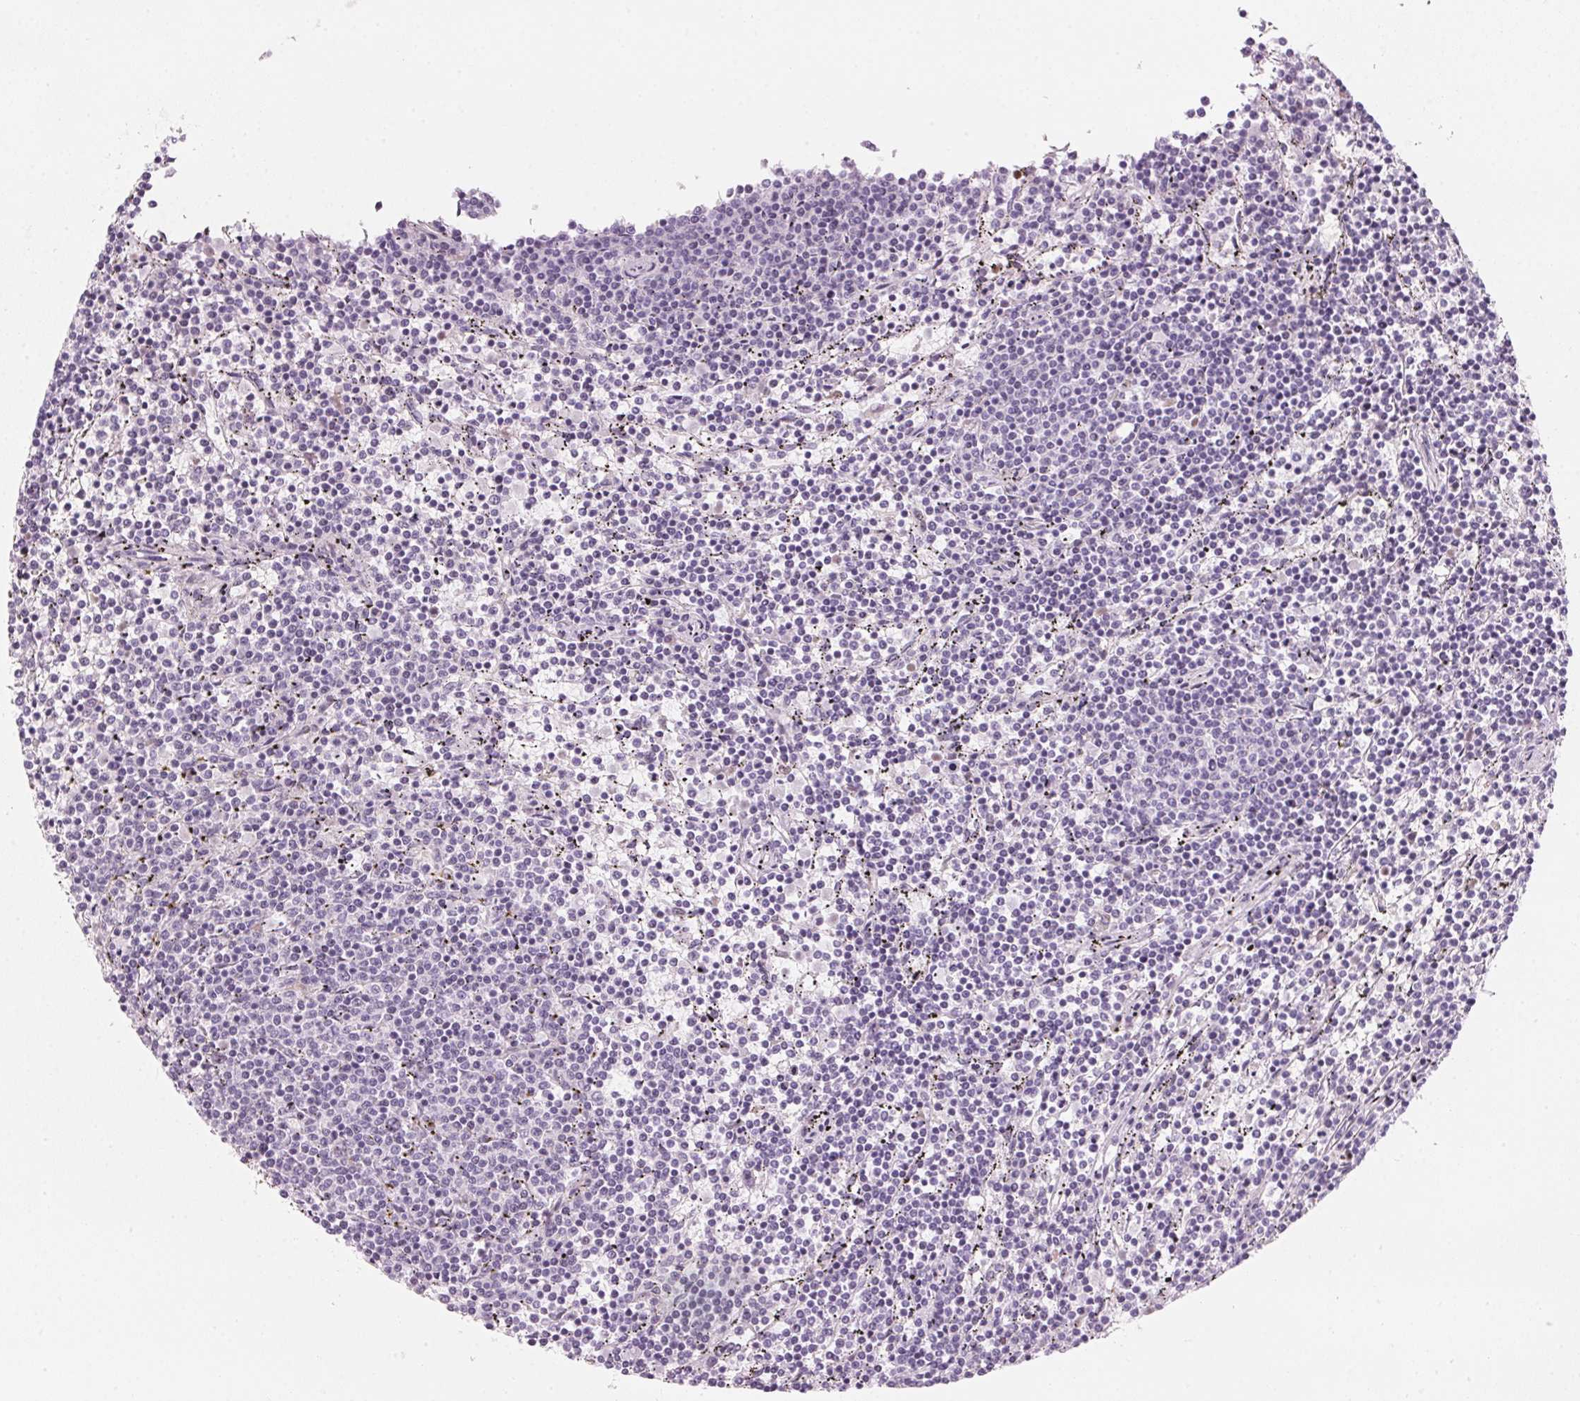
{"staining": {"intensity": "negative", "quantity": "none", "location": "none"}, "tissue": "lymphoma", "cell_type": "Tumor cells", "image_type": "cancer", "snomed": [{"axis": "morphology", "description": "Malignant lymphoma, non-Hodgkin's type, Low grade"}, {"axis": "topography", "description": "Spleen"}], "caption": "This is an immunohistochemistry image of human lymphoma. There is no staining in tumor cells.", "gene": "DNTTIP2", "patient": {"sex": "female", "age": 50}}